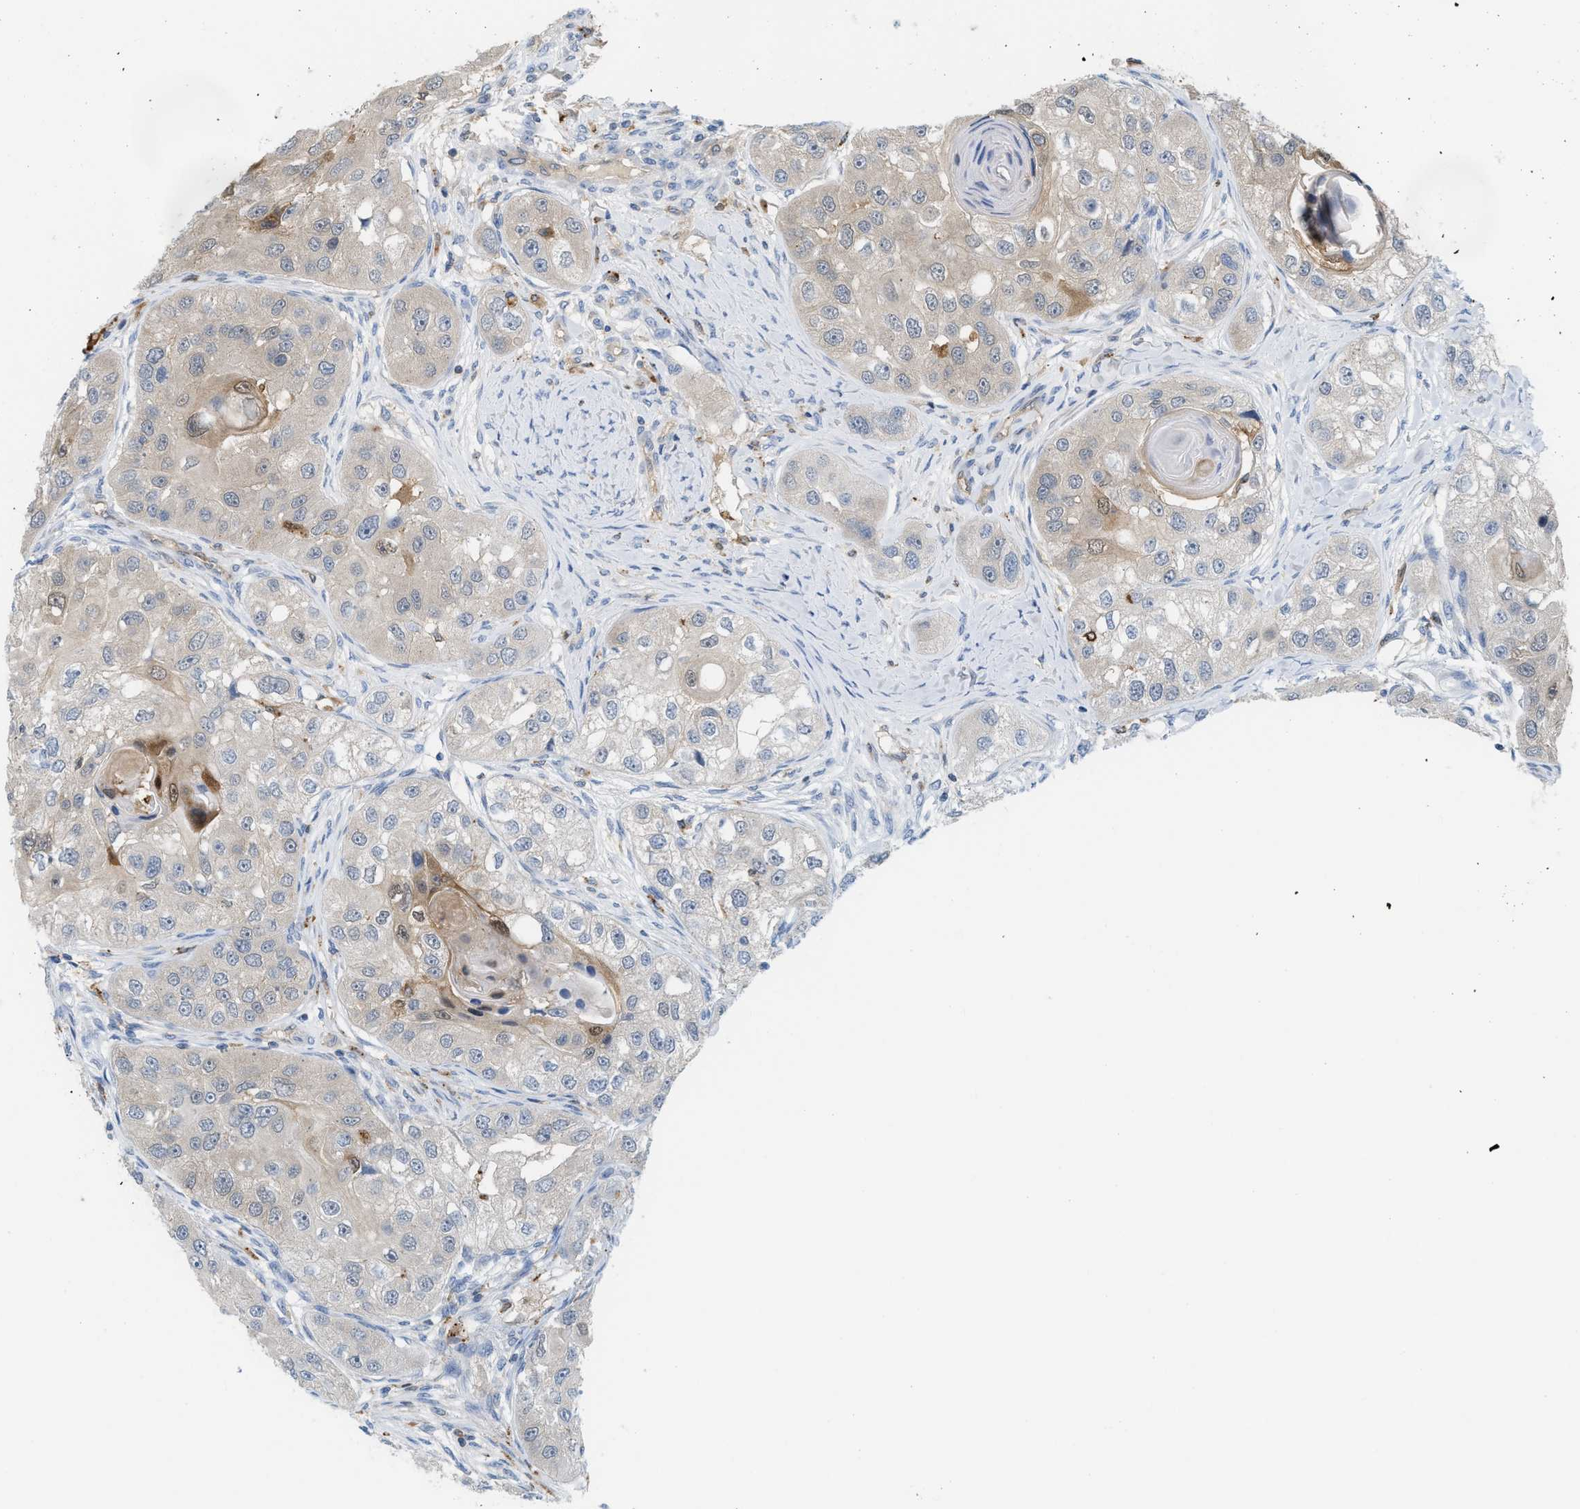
{"staining": {"intensity": "weak", "quantity": "25%-75%", "location": "cytoplasmic/membranous"}, "tissue": "head and neck cancer", "cell_type": "Tumor cells", "image_type": "cancer", "snomed": [{"axis": "morphology", "description": "Normal tissue, NOS"}, {"axis": "morphology", "description": "Squamous cell carcinoma, NOS"}, {"axis": "topography", "description": "Skeletal muscle"}, {"axis": "topography", "description": "Head-Neck"}], "caption": "An IHC image of tumor tissue is shown. Protein staining in brown labels weak cytoplasmic/membranous positivity in head and neck cancer within tumor cells.", "gene": "CSTB", "patient": {"sex": "male", "age": 51}}